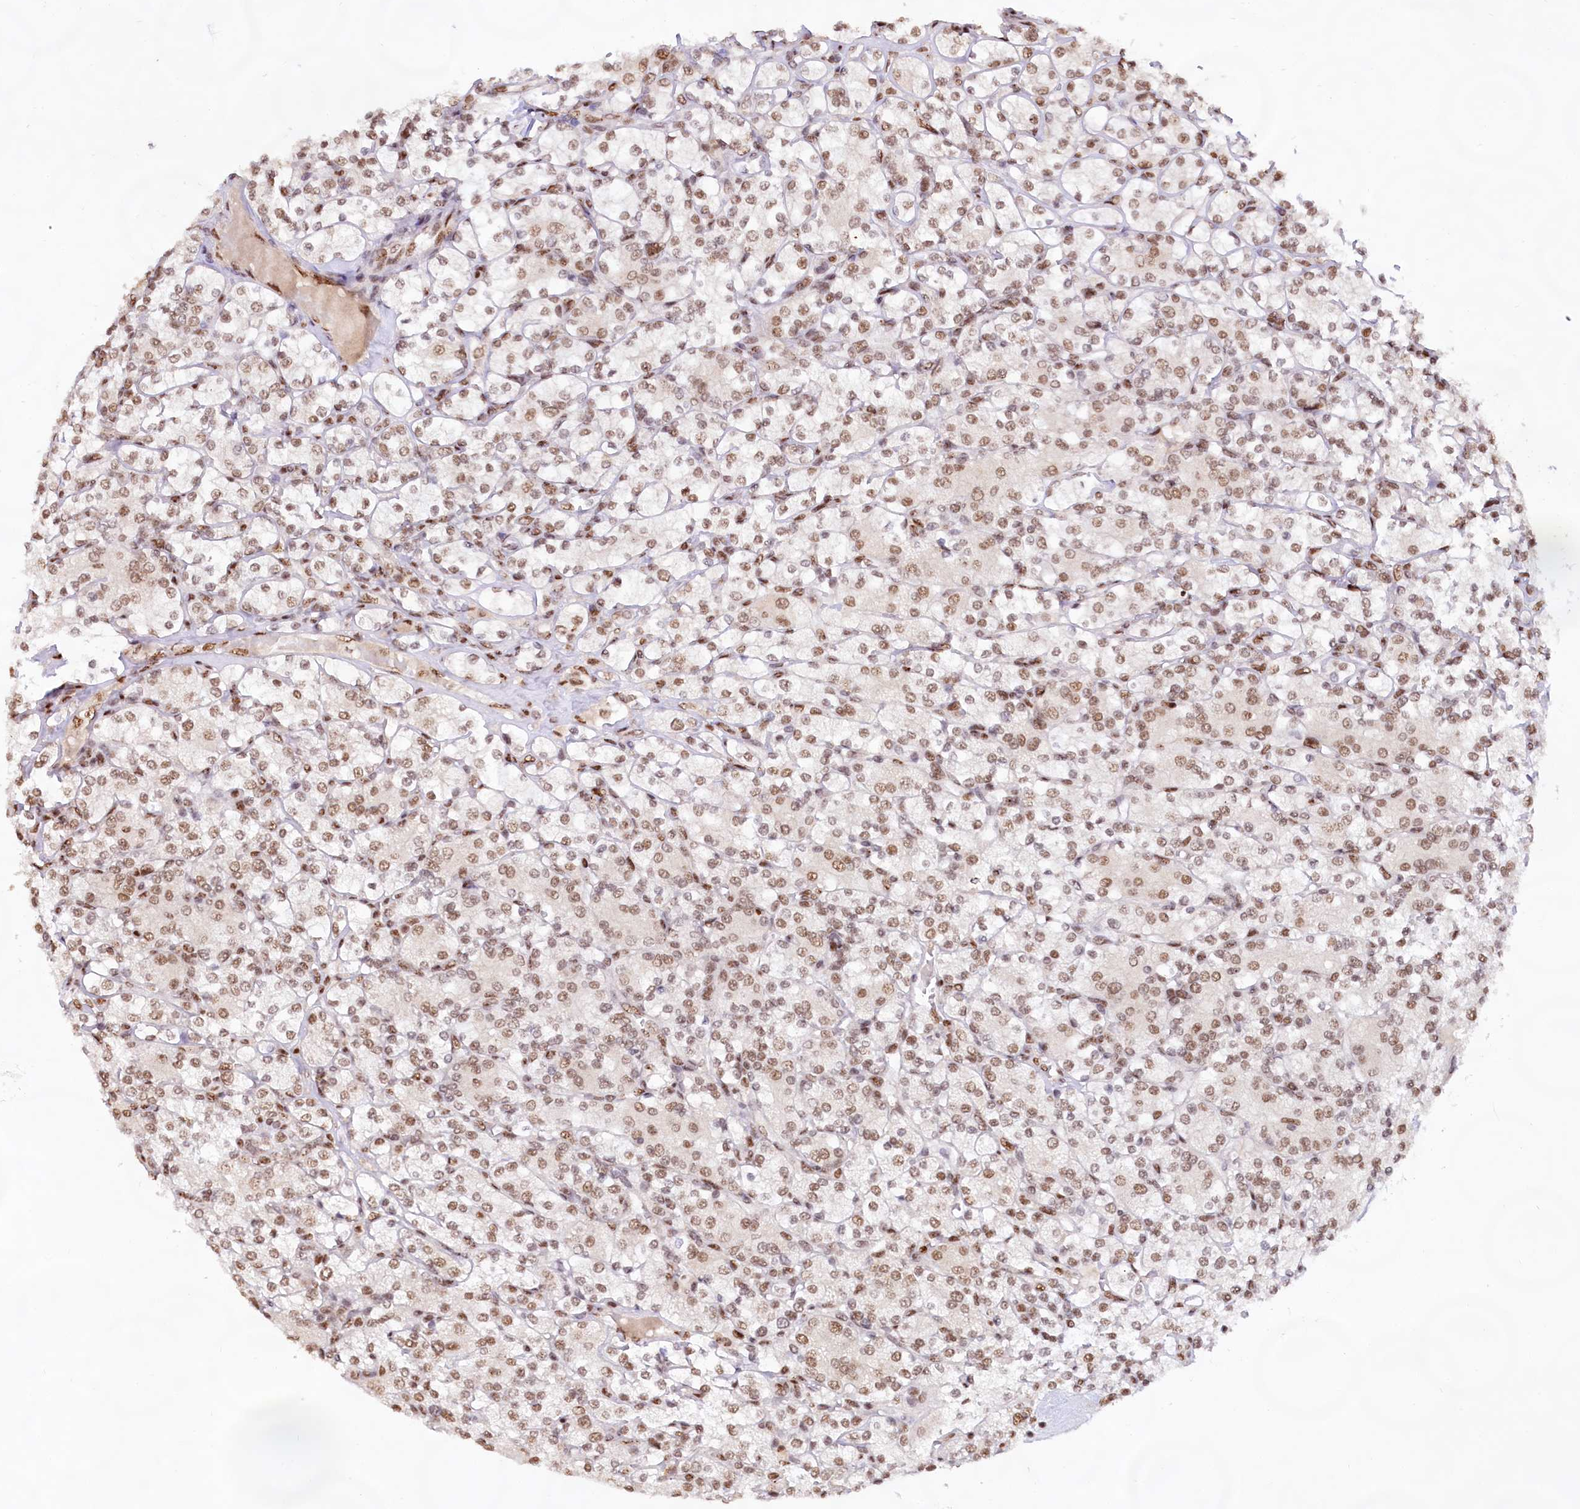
{"staining": {"intensity": "moderate", "quantity": ">75%", "location": "nuclear"}, "tissue": "renal cancer", "cell_type": "Tumor cells", "image_type": "cancer", "snomed": [{"axis": "morphology", "description": "Adenocarcinoma, NOS"}, {"axis": "topography", "description": "Kidney"}], "caption": "About >75% of tumor cells in human renal adenocarcinoma reveal moderate nuclear protein expression as visualized by brown immunohistochemical staining.", "gene": "HIRA", "patient": {"sex": "male", "age": 77}}